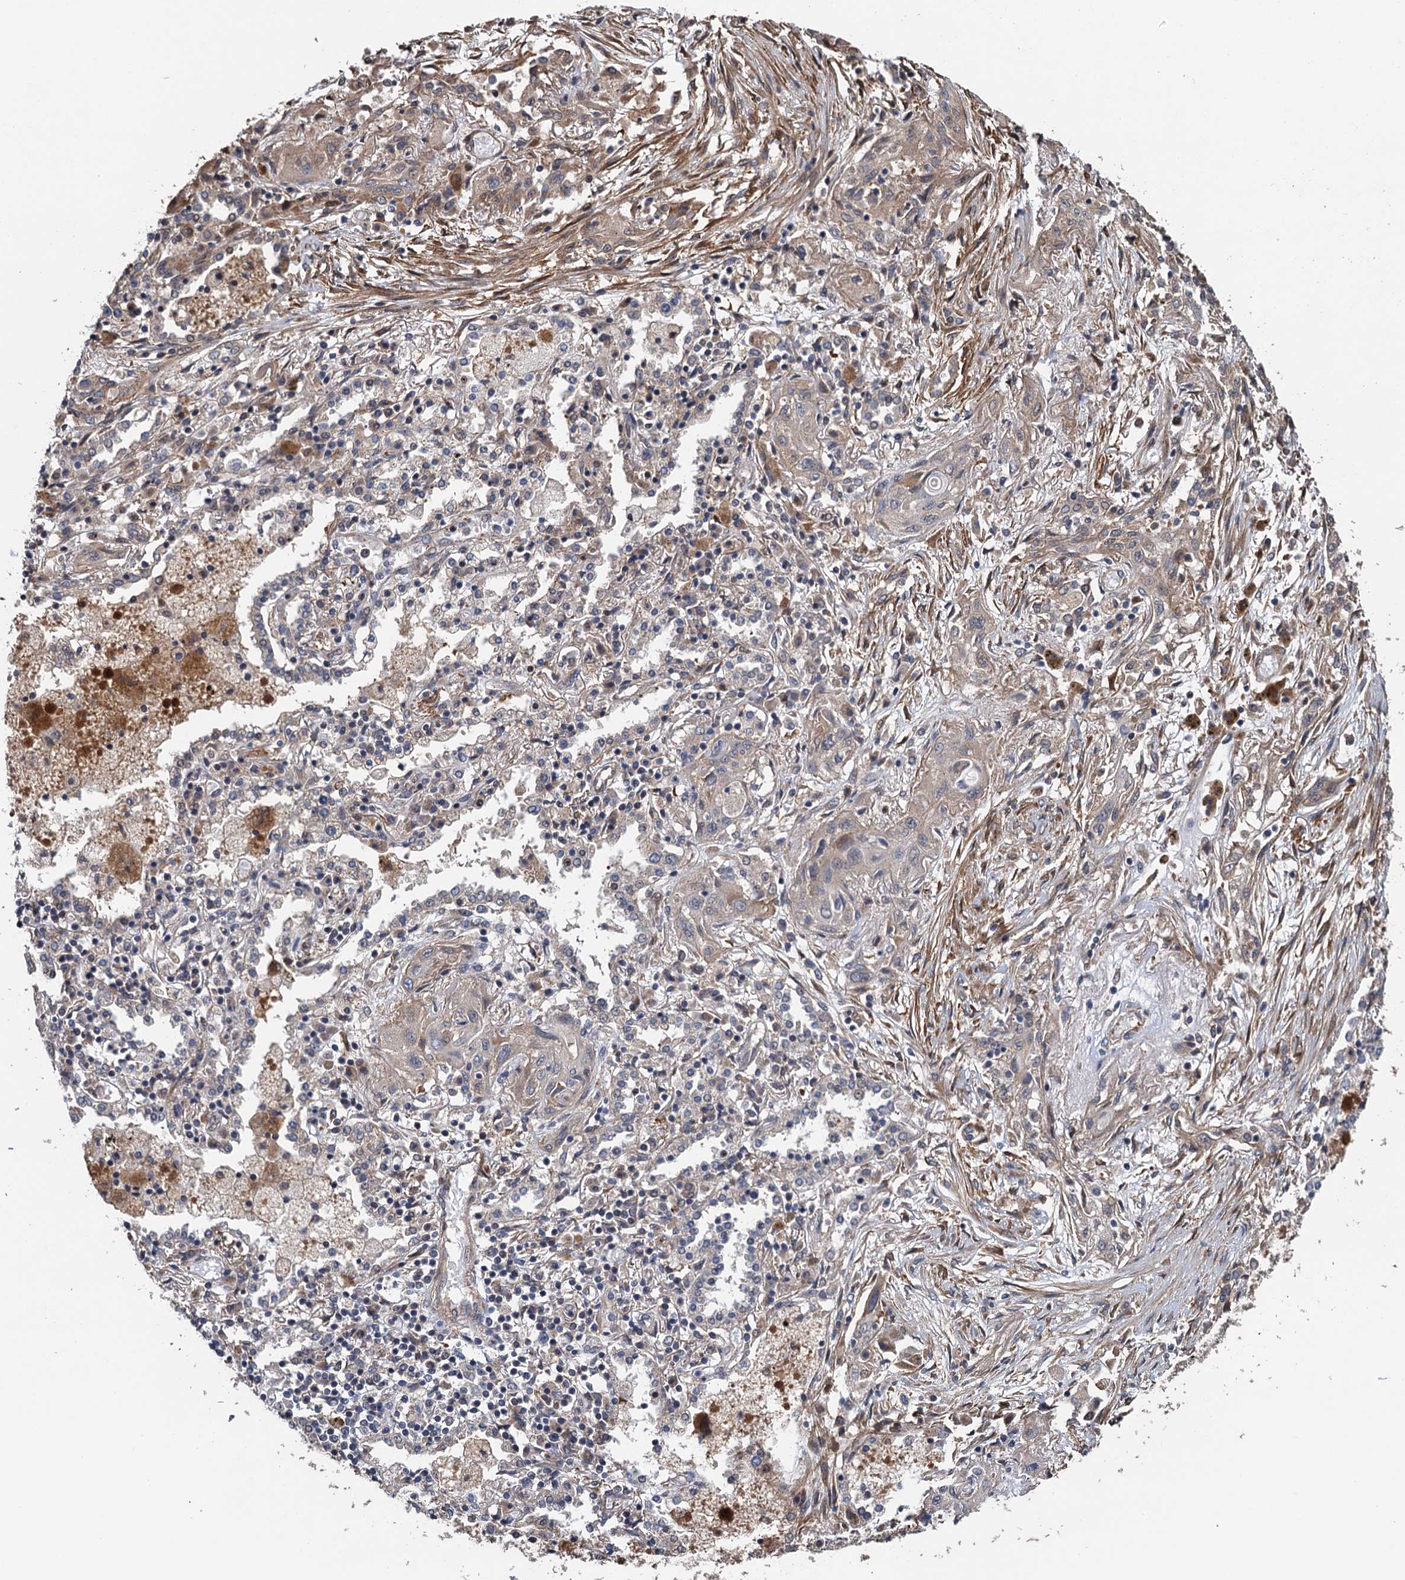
{"staining": {"intensity": "weak", "quantity": "25%-75%", "location": "cytoplasmic/membranous"}, "tissue": "lung cancer", "cell_type": "Tumor cells", "image_type": "cancer", "snomed": [{"axis": "morphology", "description": "Squamous cell carcinoma, NOS"}, {"axis": "topography", "description": "Lung"}], "caption": "DAB immunohistochemical staining of lung cancer (squamous cell carcinoma) reveals weak cytoplasmic/membranous protein expression in about 25%-75% of tumor cells. (Stains: DAB in brown, nuclei in blue, Microscopy: brightfield microscopy at high magnification).", "gene": "MEAK7", "patient": {"sex": "female", "age": 47}}